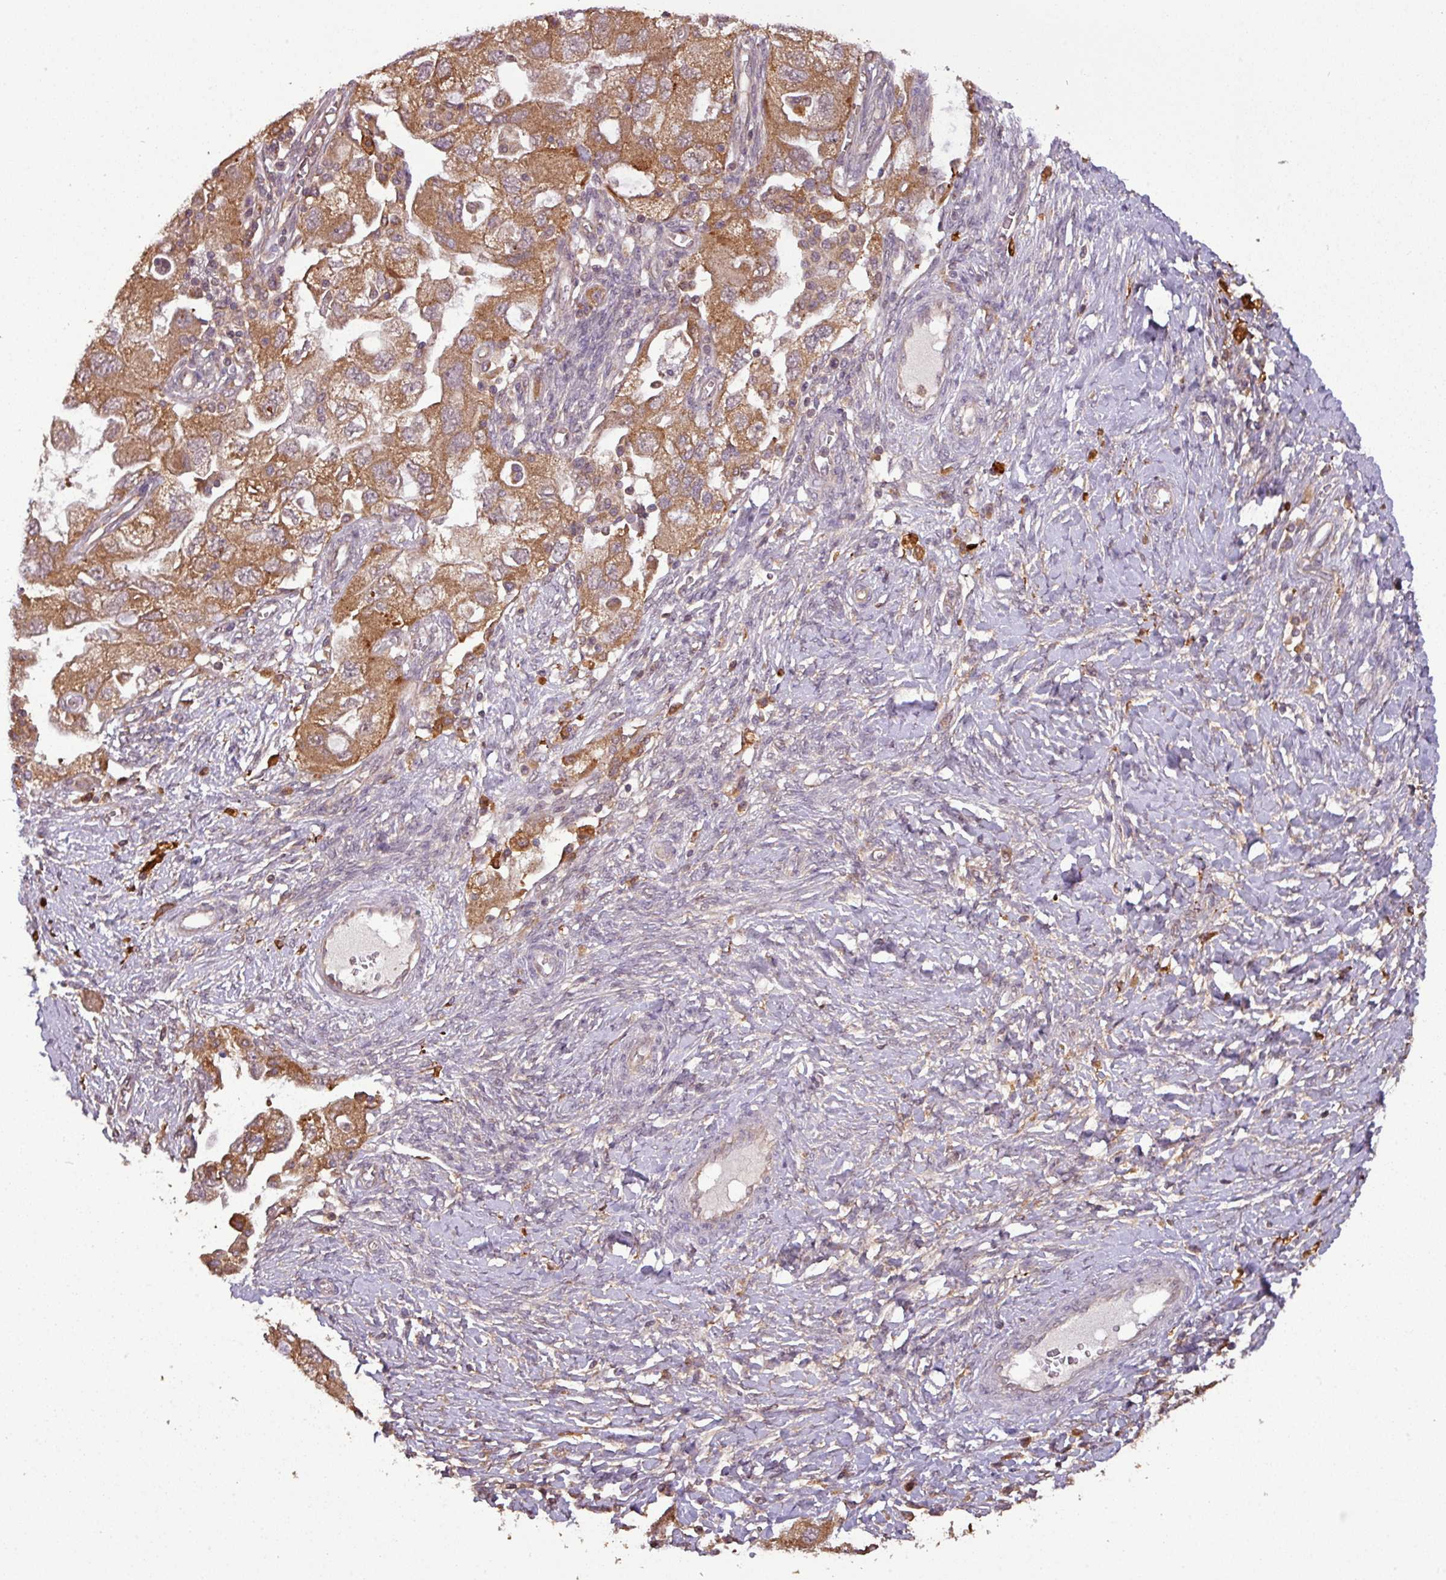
{"staining": {"intensity": "moderate", "quantity": ">75%", "location": "cytoplasmic/membranous"}, "tissue": "ovarian cancer", "cell_type": "Tumor cells", "image_type": "cancer", "snomed": [{"axis": "morphology", "description": "Carcinoma, NOS"}, {"axis": "morphology", "description": "Cystadenocarcinoma, serous, NOS"}, {"axis": "topography", "description": "Ovary"}], "caption": "Ovarian cancer (serous cystadenocarcinoma) stained for a protein (brown) shows moderate cytoplasmic/membranous positive expression in approximately >75% of tumor cells.", "gene": "NT5C3A", "patient": {"sex": "female", "age": 69}}